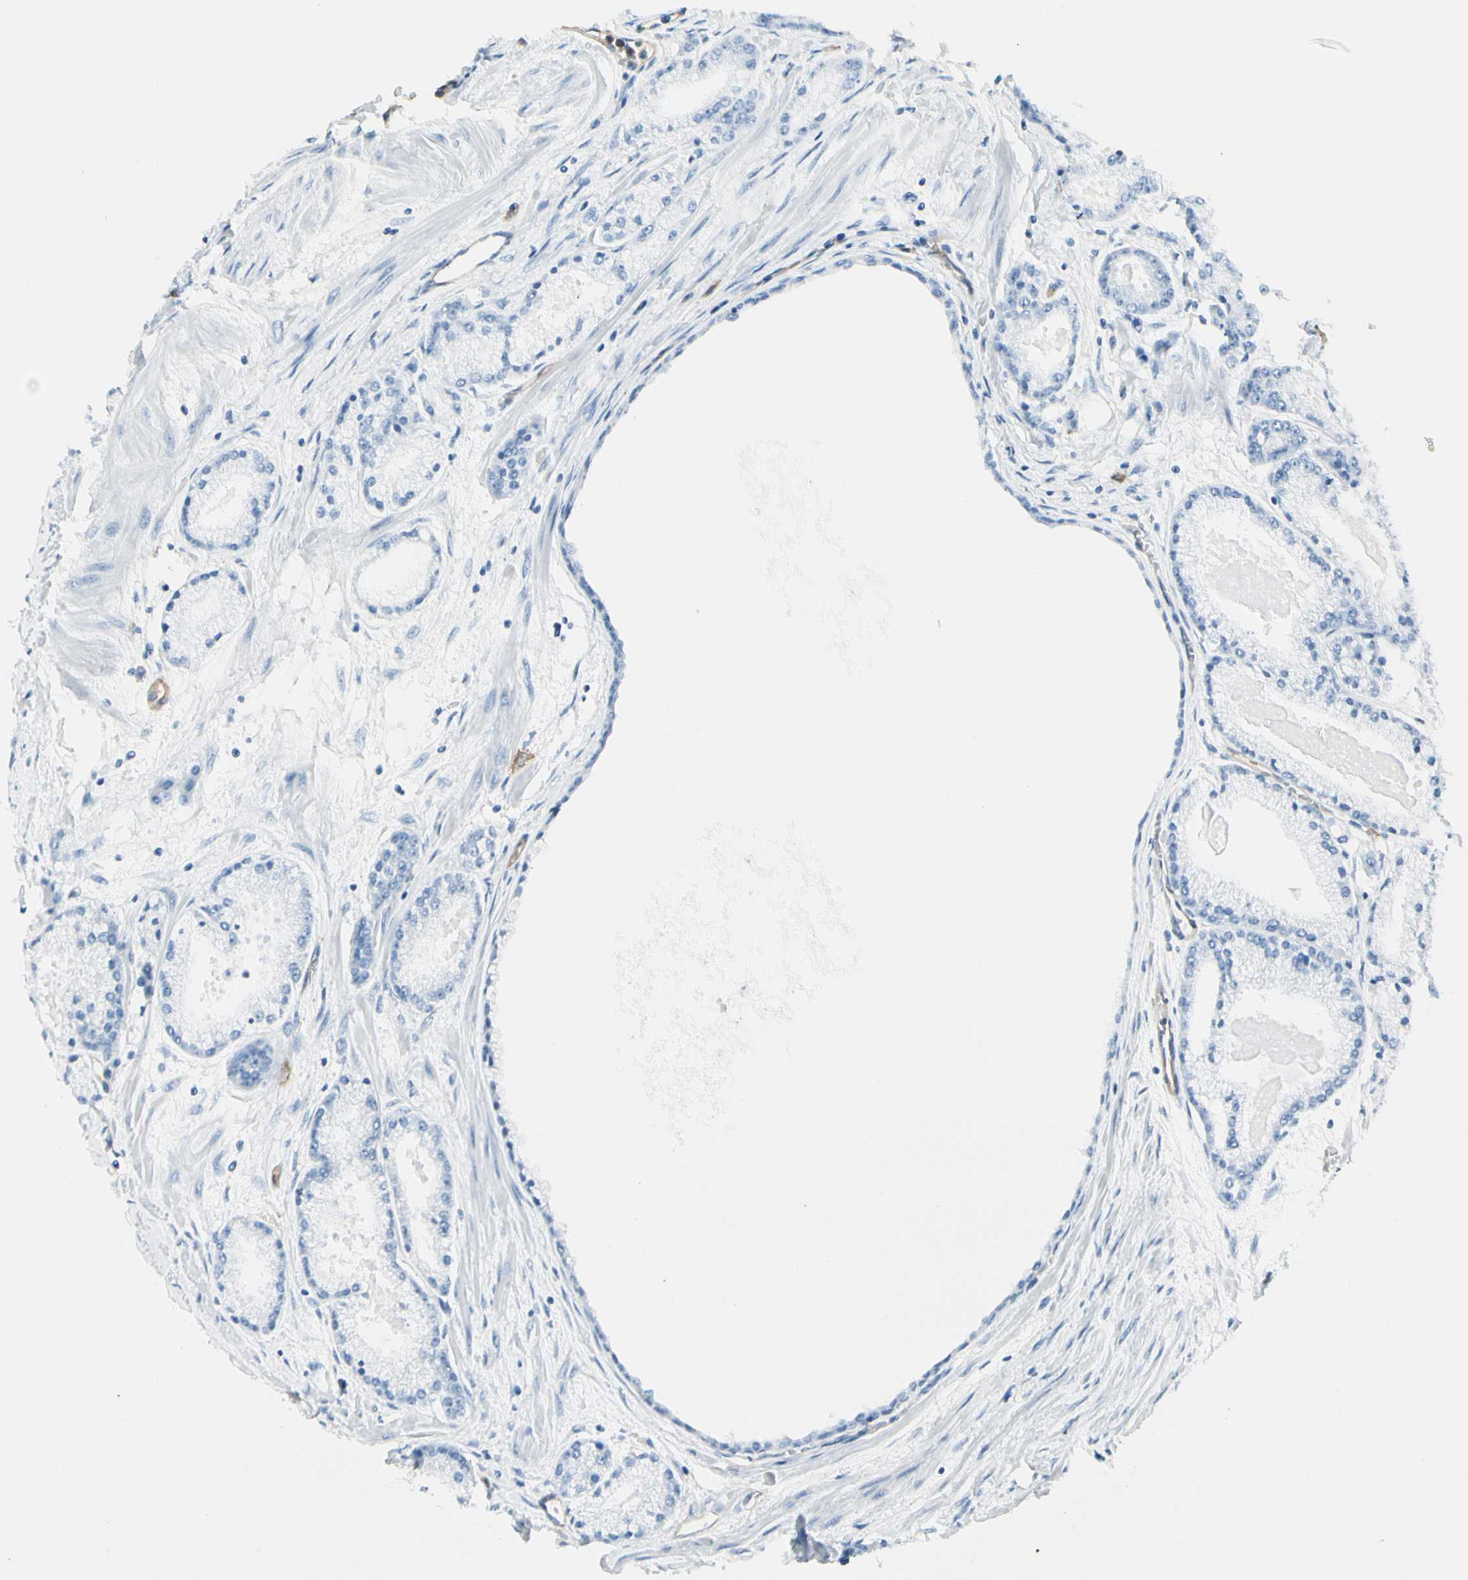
{"staining": {"intensity": "negative", "quantity": "none", "location": "none"}, "tissue": "prostate cancer", "cell_type": "Tumor cells", "image_type": "cancer", "snomed": [{"axis": "morphology", "description": "Adenocarcinoma, High grade"}, {"axis": "topography", "description": "Prostate"}], "caption": "The image exhibits no significant expression in tumor cells of prostate adenocarcinoma (high-grade).", "gene": "CD93", "patient": {"sex": "male", "age": 61}}